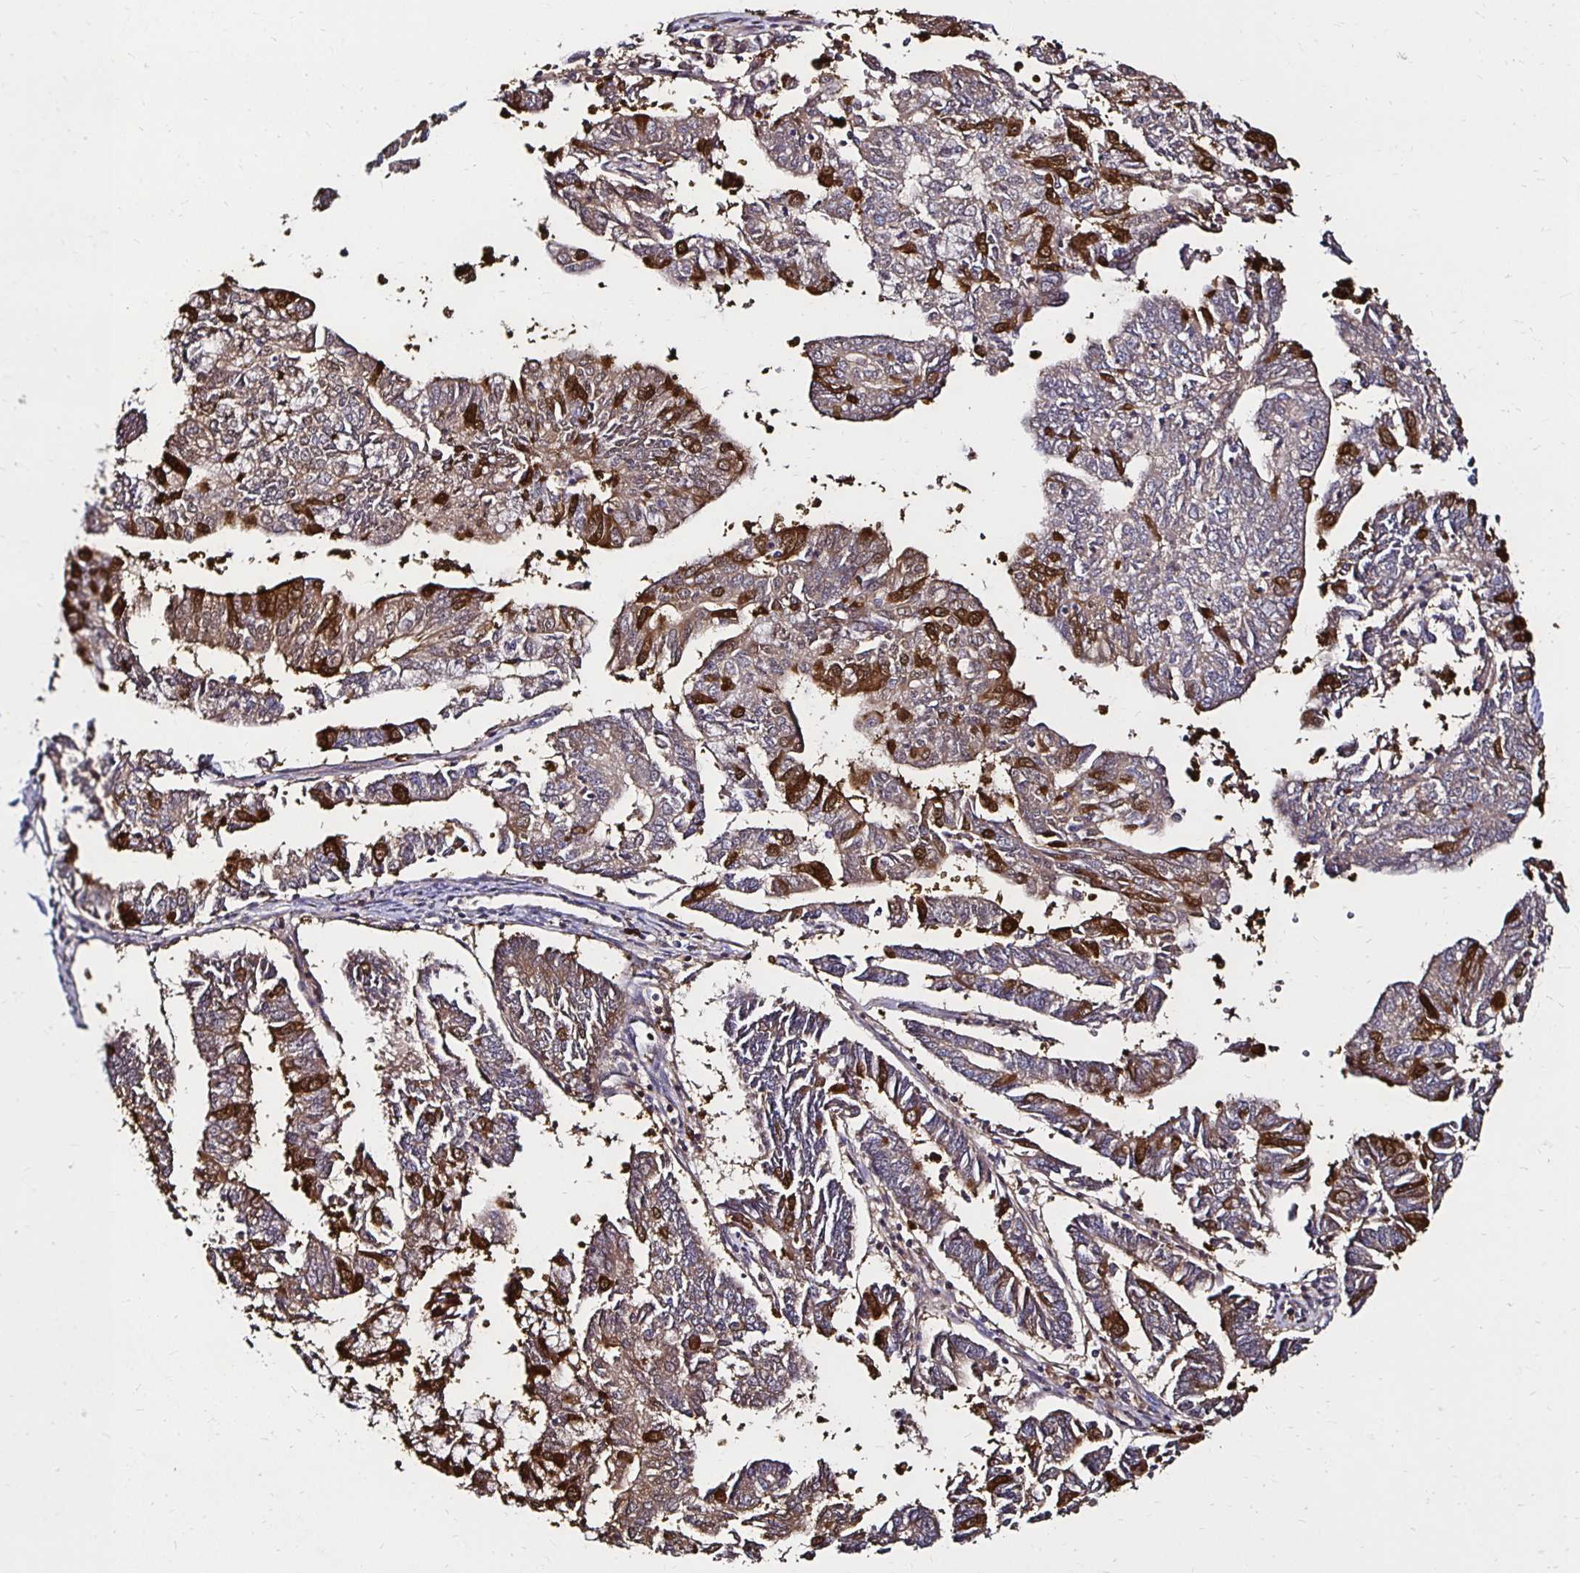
{"staining": {"intensity": "strong", "quantity": "<25%", "location": "cytoplasmic/membranous"}, "tissue": "endometrial cancer", "cell_type": "Tumor cells", "image_type": "cancer", "snomed": [{"axis": "morphology", "description": "Adenocarcinoma, NOS"}, {"axis": "topography", "description": "Endometrium"}], "caption": "Tumor cells display medium levels of strong cytoplasmic/membranous staining in approximately <25% of cells in human endometrial cancer (adenocarcinoma).", "gene": "TXN", "patient": {"sex": "female", "age": 61}}